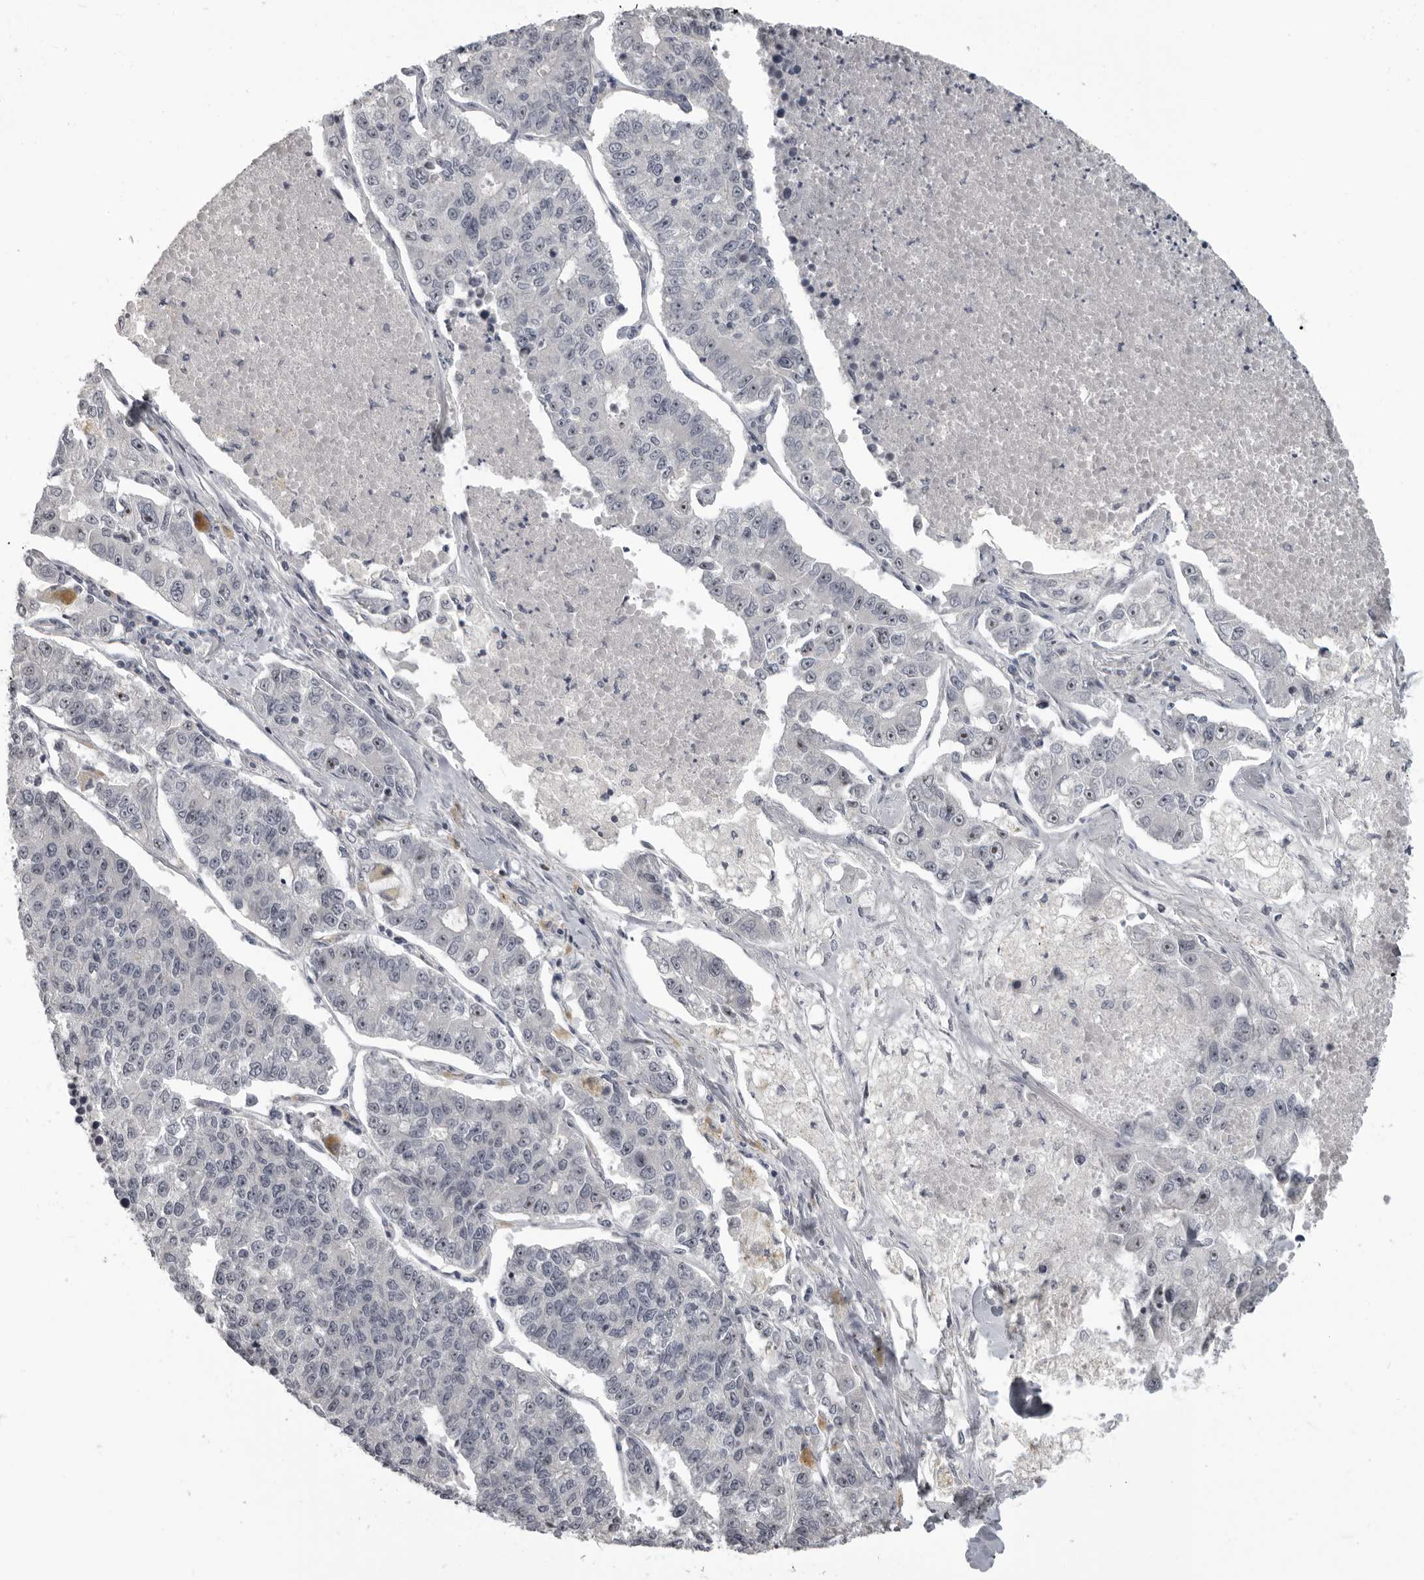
{"staining": {"intensity": "negative", "quantity": "none", "location": "none"}, "tissue": "lung cancer", "cell_type": "Tumor cells", "image_type": "cancer", "snomed": [{"axis": "morphology", "description": "Adenocarcinoma, NOS"}, {"axis": "topography", "description": "Lung"}], "caption": "Tumor cells are negative for brown protein staining in lung adenocarcinoma. The staining was performed using DAB (3,3'-diaminobenzidine) to visualize the protein expression in brown, while the nuclei were stained in blue with hematoxylin (Magnification: 20x).", "gene": "MRTO4", "patient": {"sex": "male", "age": 49}}